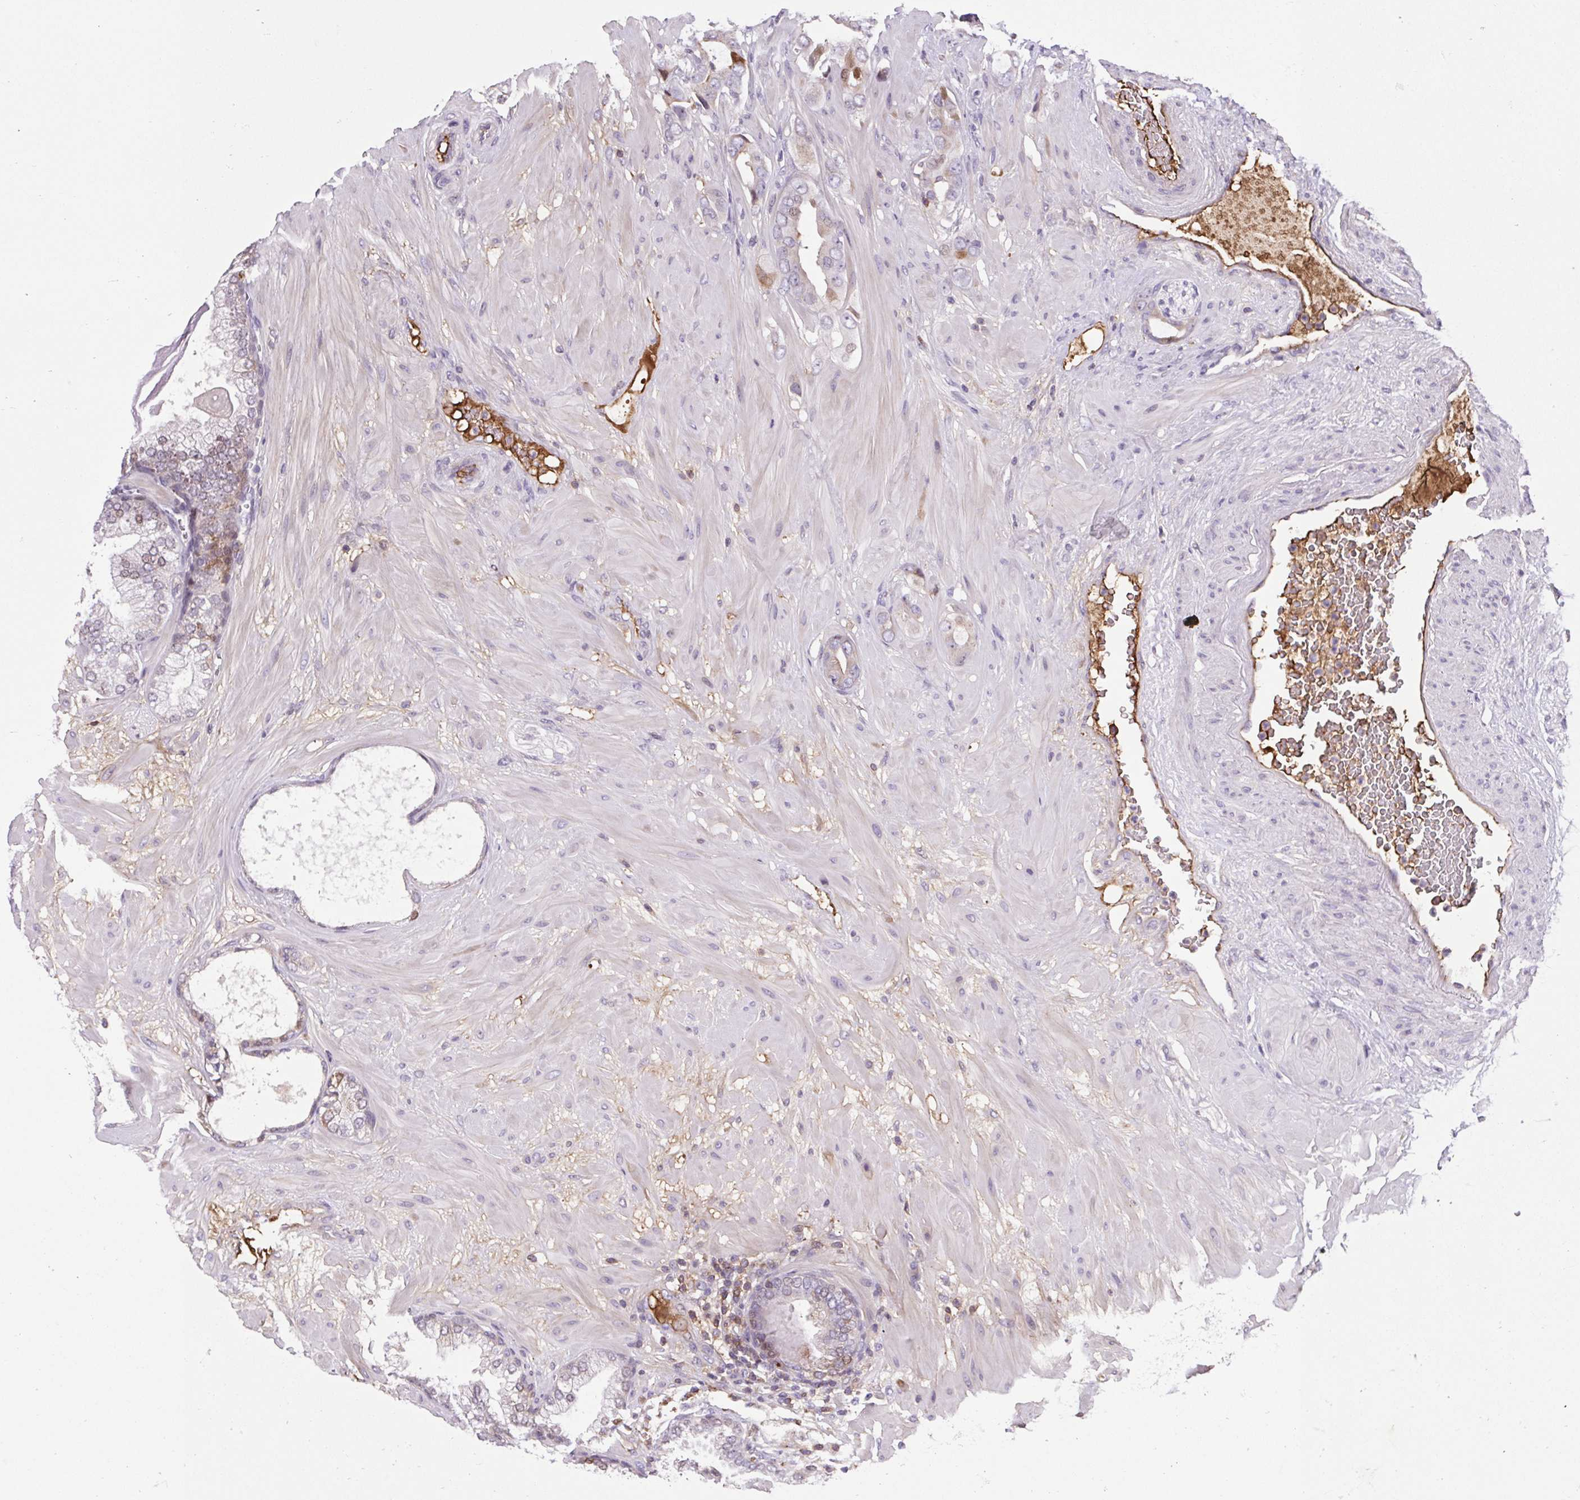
{"staining": {"intensity": "negative", "quantity": "none", "location": "none"}, "tissue": "prostate cancer", "cell_type": "Tumor cells", "image_type": "cancer", "snomed": [{"axis": "morphology", "description": "Adenocarcinoma, Low grade"}, {"axis": "topography", "description": "Prostate"}], "caption": "This photomicrograph is of prostate cancer (adenocarcinoma (low-grade)) stained with immunohistochemistry to label a protein in brown with the nuclei are counter-stained blue. There is no staining in tumor cells.", "gene": "TPRG1", "patient": {"sex": "male", "age": 57}}